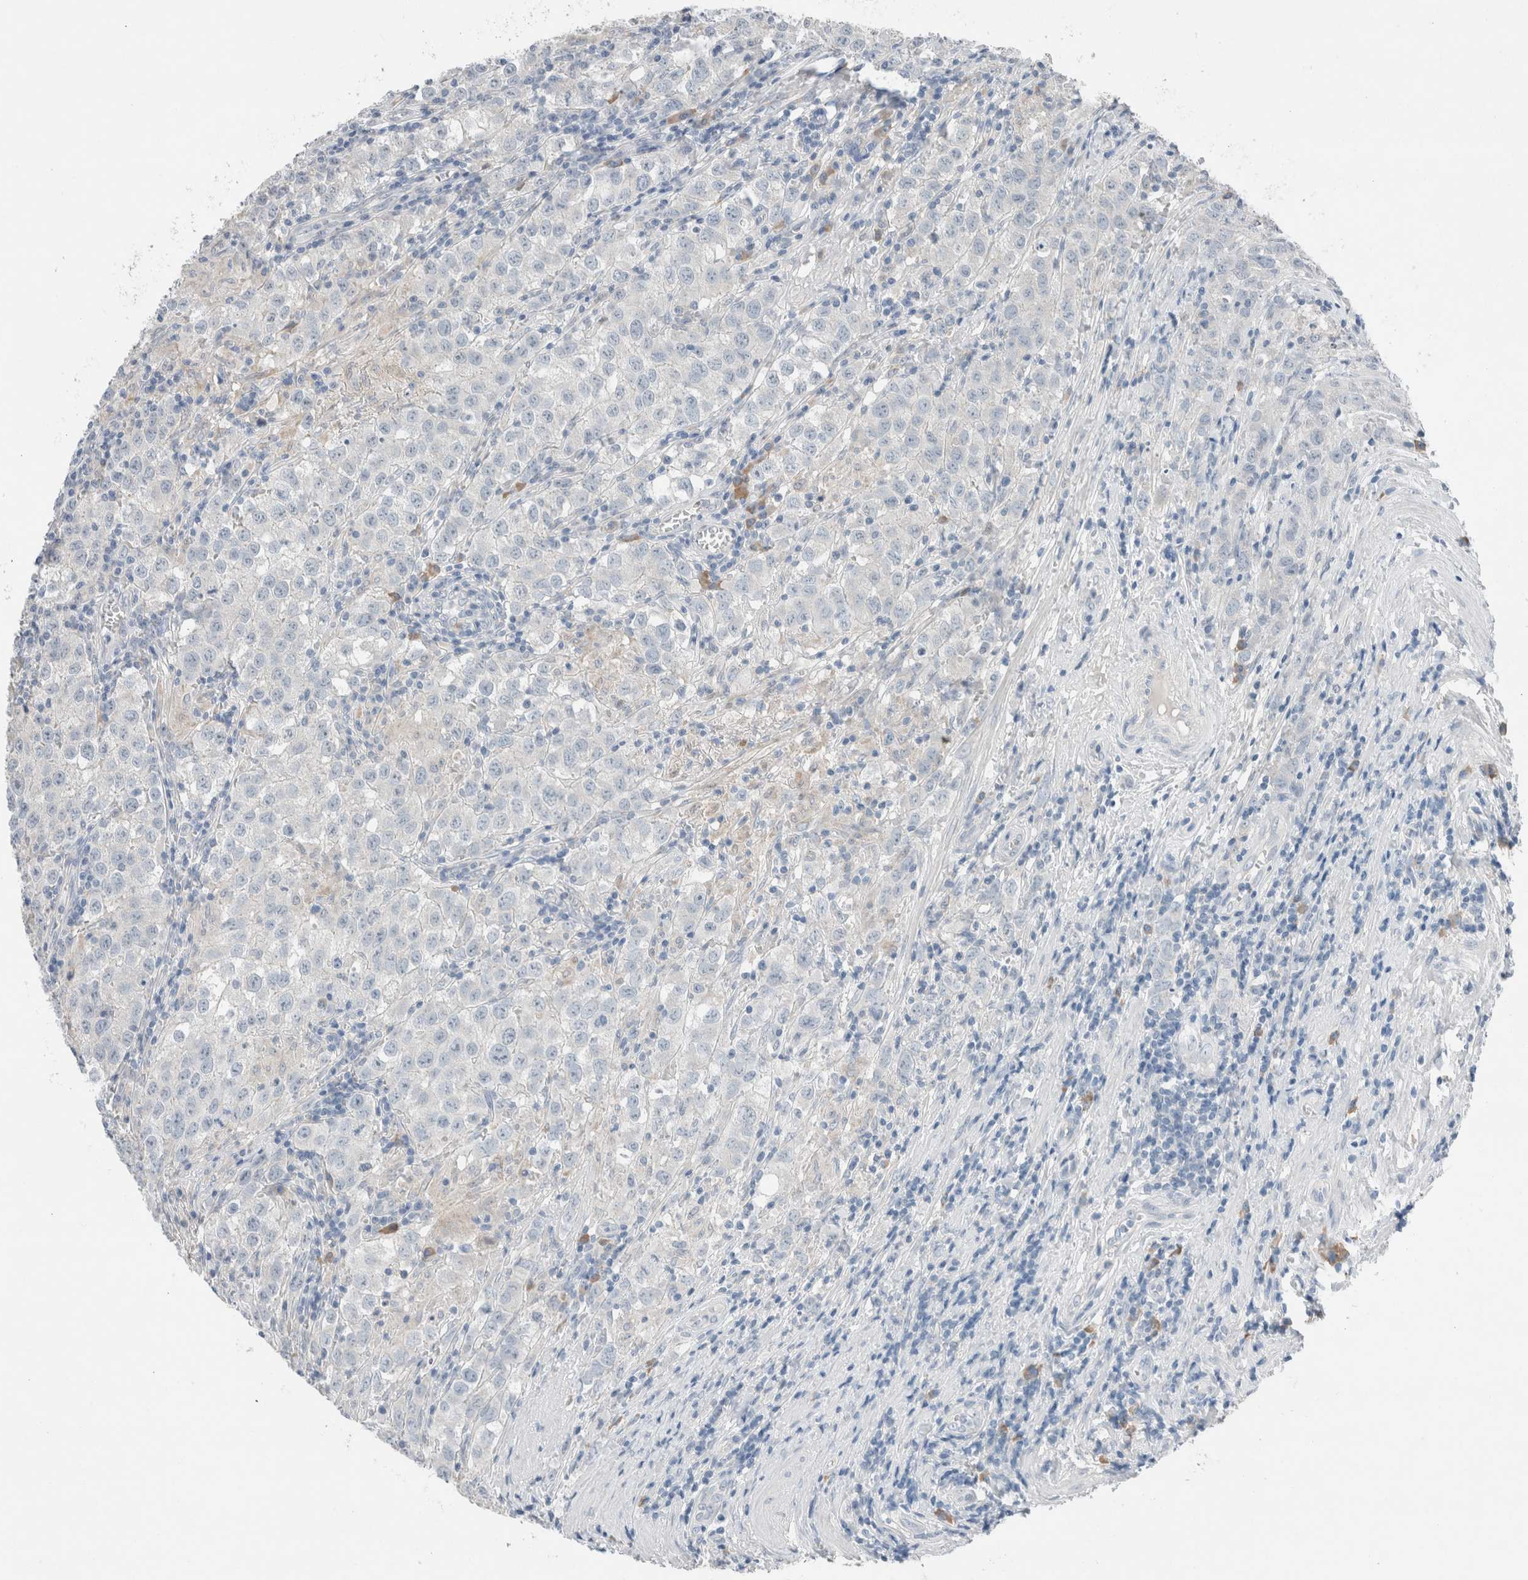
{"staining": {"intensity": "negative", "quantity": "none", "location": "none"}, "tissue": "testis cancer", "cell_type": "Tumor cells", "image_type": "cancer", "snomed": [{"axis": "morphology", "description": "Seminoma, NOS"}, {"axis": "morphology", "description": "Carcinoma, Embryonal, NOS"}, {"axis": "topography", "description": "Testis"}], "caption": "DAB immunohistochemical staining of human testis cancer (seminoma) exhibits no significant expression in tumor cells.", "gene": "DUOX1", "patient": {"sex": "male", "age": 43}}